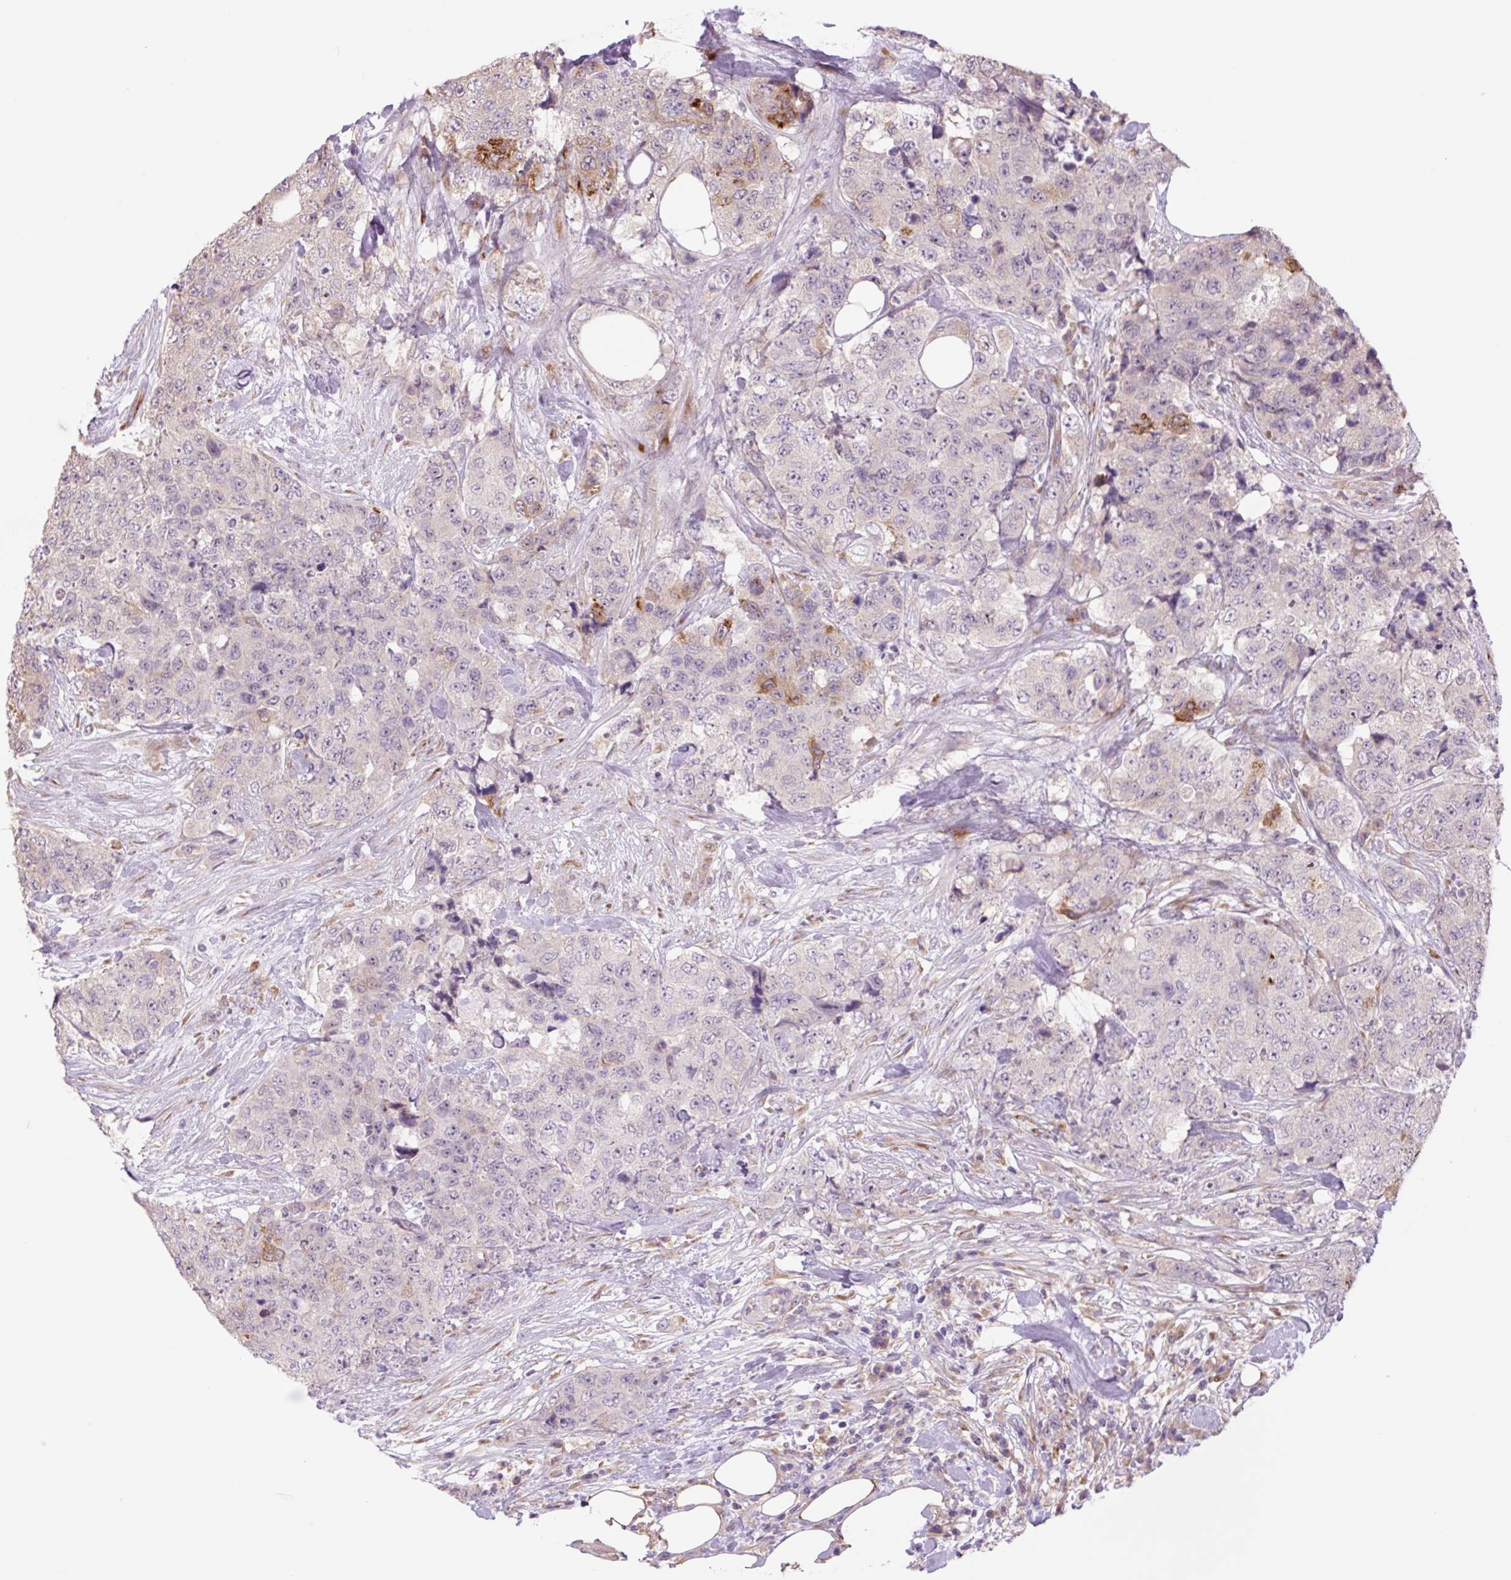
{"staining": {"intensity": "moderate", "quantity": "<25%", "location": "cytoplasmic/membranous"}, "tissue": "urothelial cancer", "cell_type": "Tumor cells", "image_type": "cancer", "snomed": [{"axis": "morphology", "description": "Urothelial carcinoma, High grade"}, {"axis": "topography", "description": "Urinary bladder"}], "caption": "Urothelial cancer tissue reveals moderate cytoplasmic/membranous staining in about <25% of tumor cells, visualized by immunohistochemistry.", "gene": "PLA2G4A", "patient": {"sex": "female", "age": 78}}